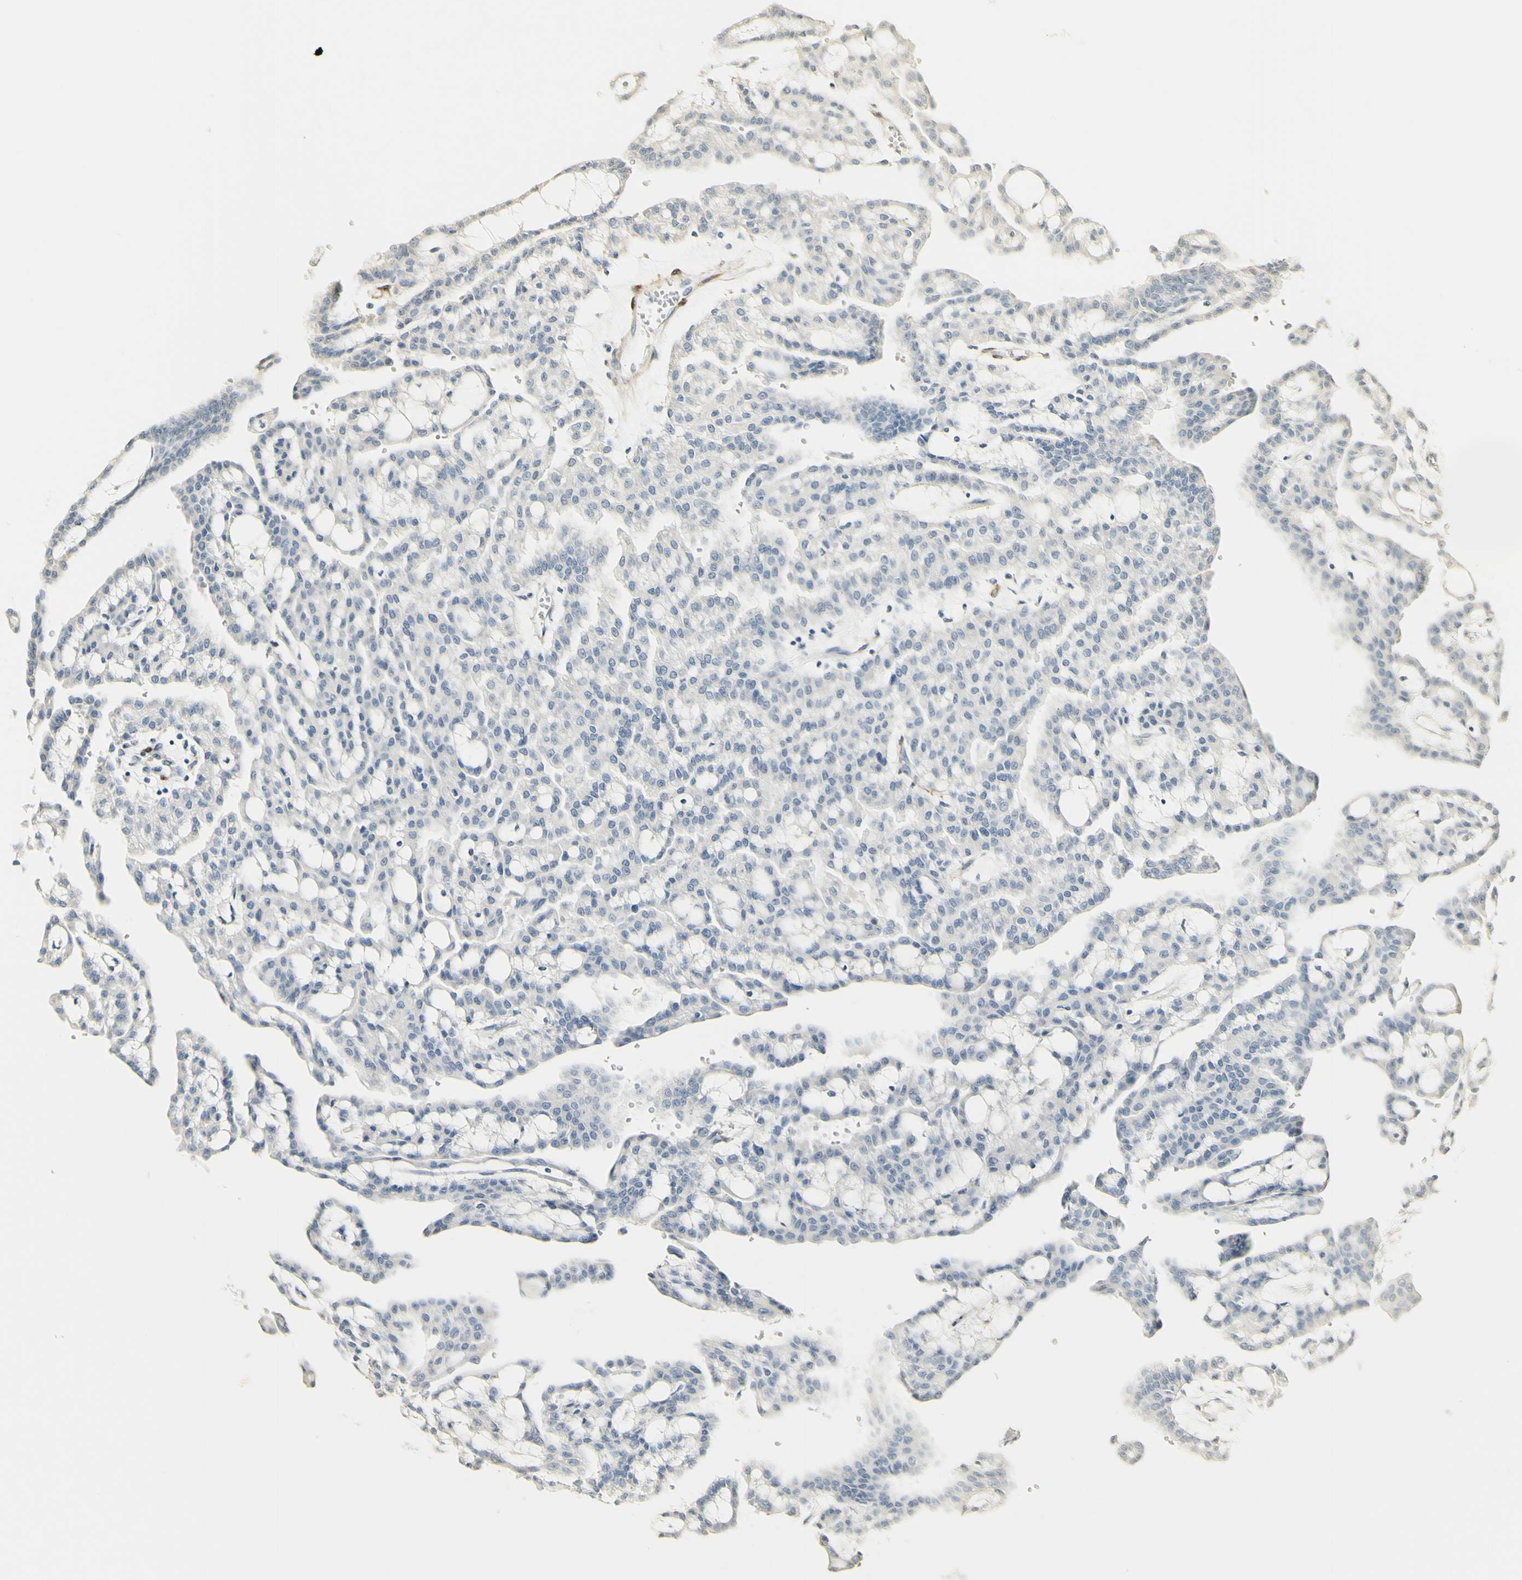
{"staining": {"intensity": "negative", "quantity": "none", "location": "none"}, "tissue": "renal cancer", "cell_type": "Tumor cells", "image_type": "cancer", "snomed": [{"axis": "morphology", "description": "Adenocarcinoma, NOS"}, {"axis": "topography", "description": "Kidney"}], "caption": "High magnification brightfield microscopy of renal cancer (adenocarcinoma) stained with DAB (3,3'-diaminobenzidine) (brown) and counterstained with hematoxylin (blue): tumor cells show no significant staining.", "gene": "FMO3", "patient": {"sex": "male", "age": 63}}